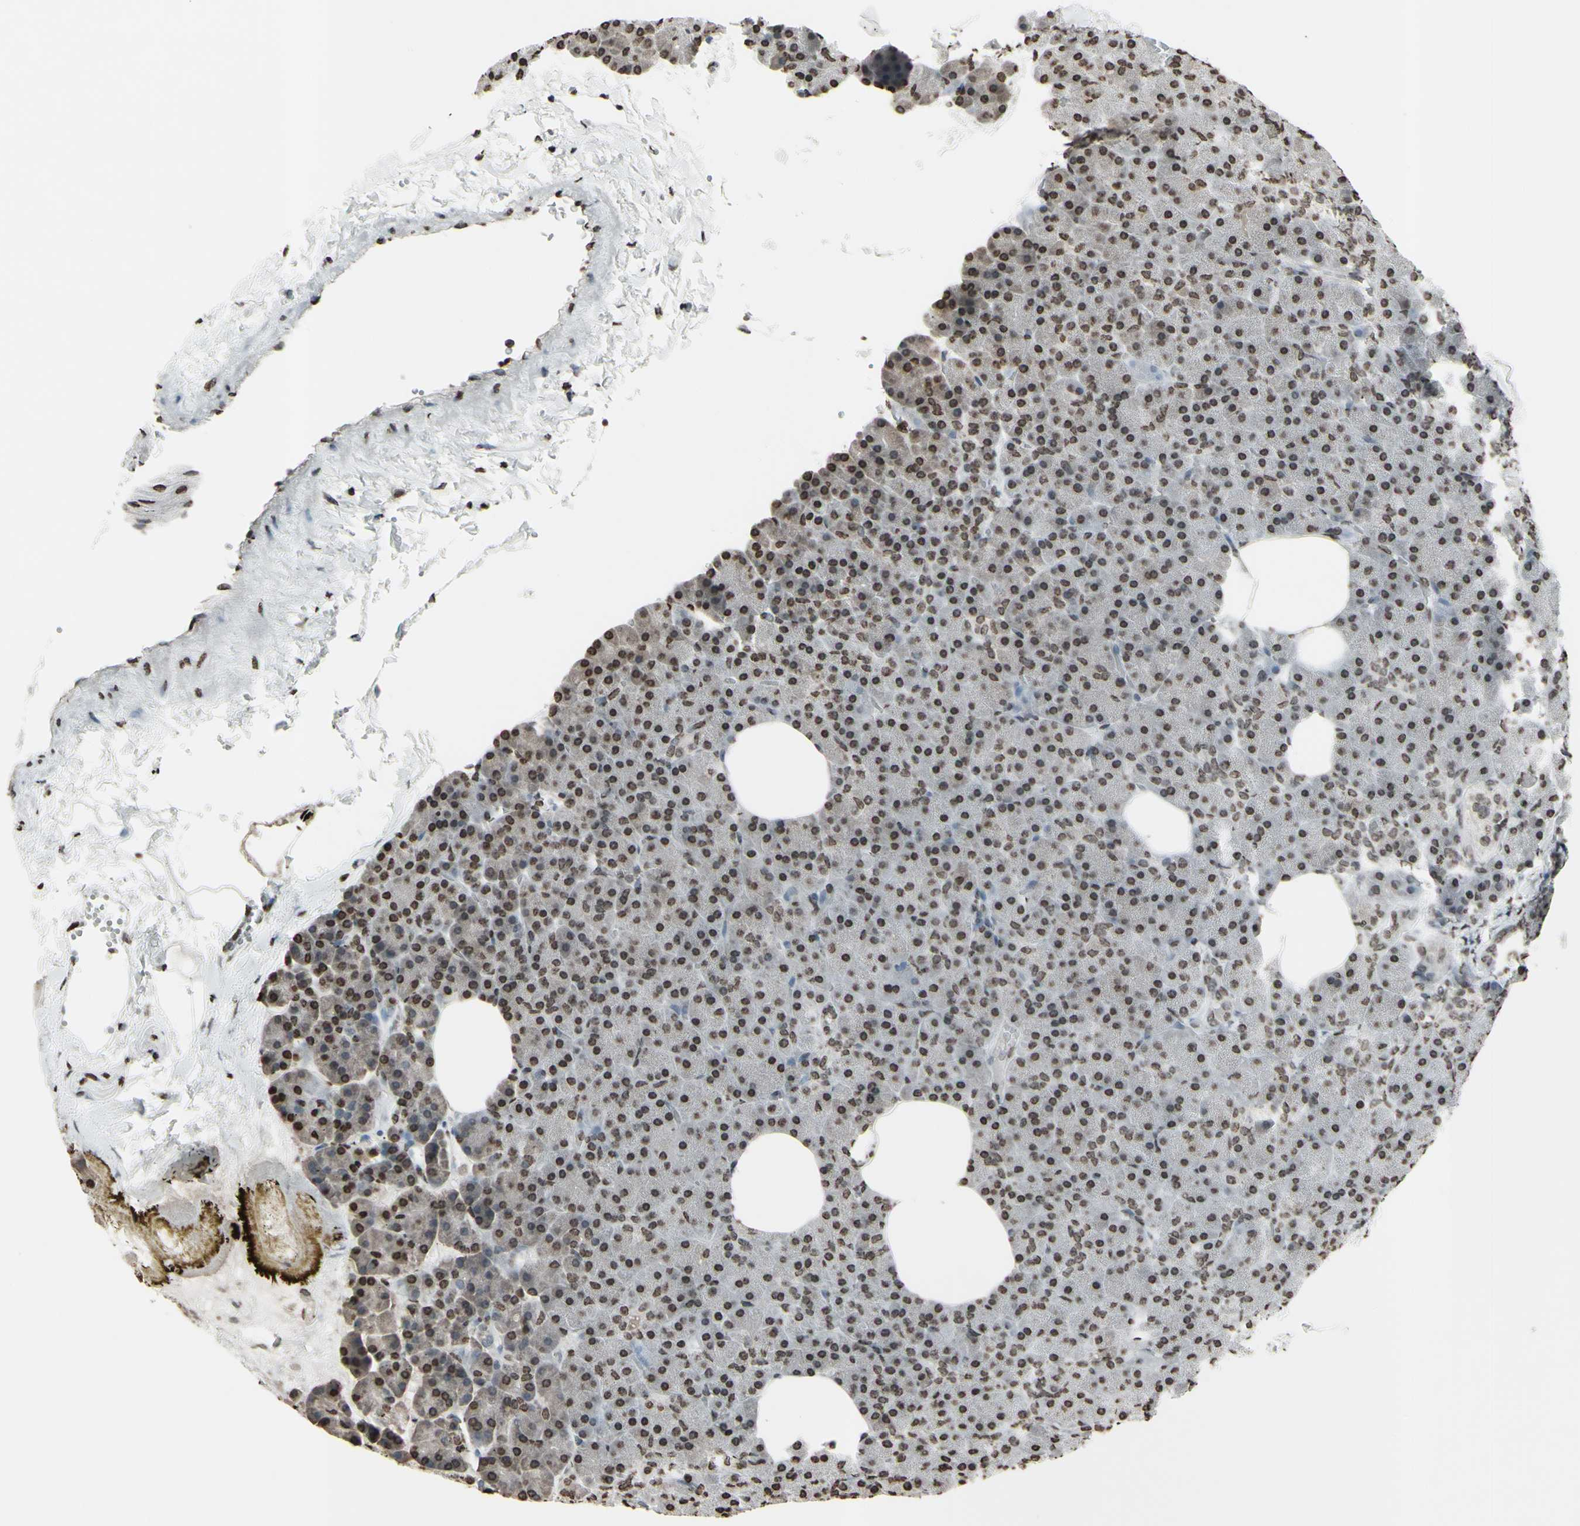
{"staining": {"intensity": "weak", "quantity": "25%-75%", "location": "nuclear"}, "tissue": "pancreas", "cell_type": "Exocrine glandular cells", "image_type": "normal", "snomed": [{"axis": "morphology", "description": "Normal tissue, NOS"}, {"axis": "topography", "description": "Pancreas"}], "caption": "Protein expression analysis of normal pancreas displays weak nuclear positivity in approximately 25%-75% of exocrine glandular cells.", "gene": "CD79B", "patient": {"sex": "female", "age": 35}}